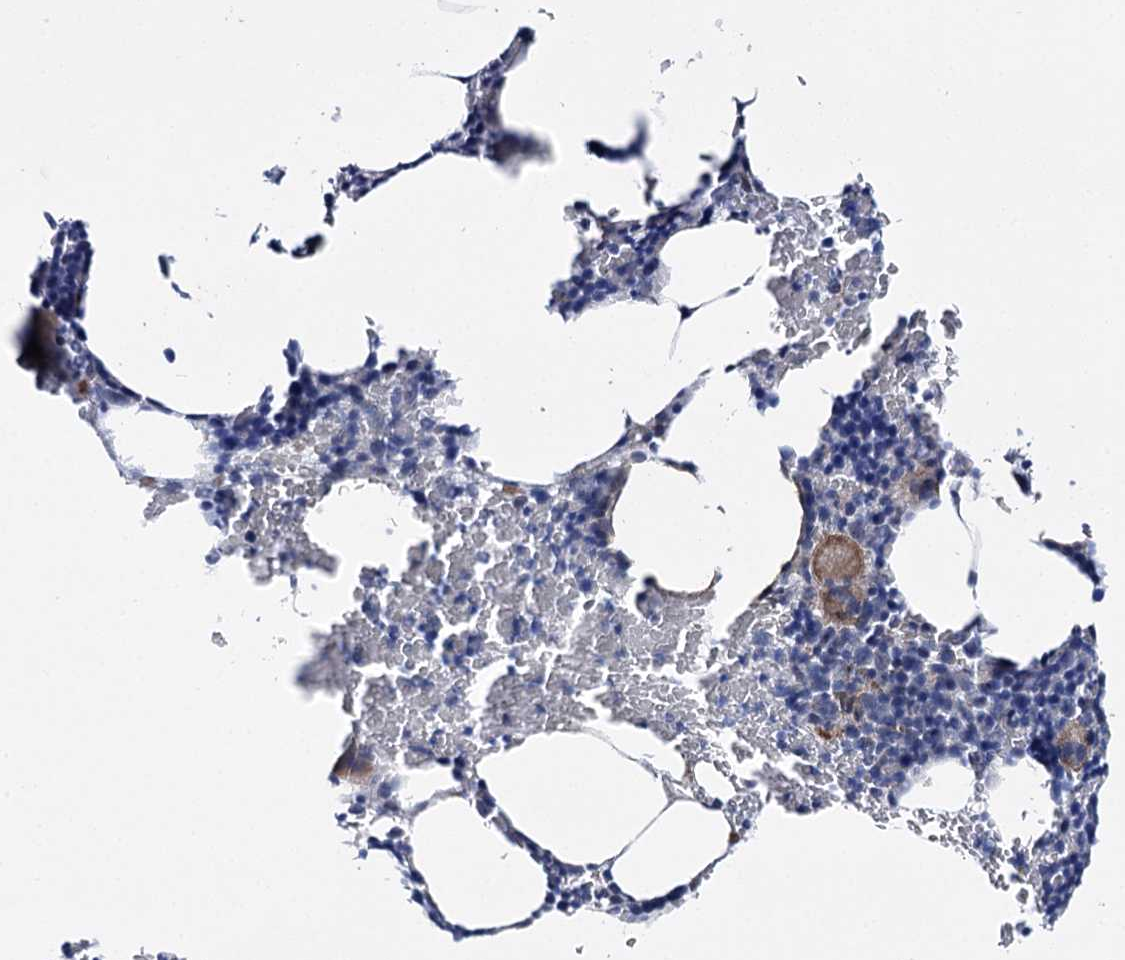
{"staining": {"intensity": "moderate", "quantity": "<25%", "location": "cytoplasmic/membranous"}, "tissue": "bone marrow", "cell_type": "Hematopoietic cells", "image_type": "normal", "snomed": [{"axis": "morphology", "description": "Normal tissue, NOS"}, {"axis": "topography", "description": "Bone marrow"}], "caption": "DAB immunohistochemical staining of unremarkable human bone marrow reveals moderate cytoplasmic/membranous protein staining in about <25% of hematopoietic cells. (Stains: DAB (3,3'-diaminobenzidine) in brown, nuclei in blue, Microscopy: brightfield microscopy at high magnification).", "gene": "AGXT2", "patient": {"sex": "male", "age": 62}}